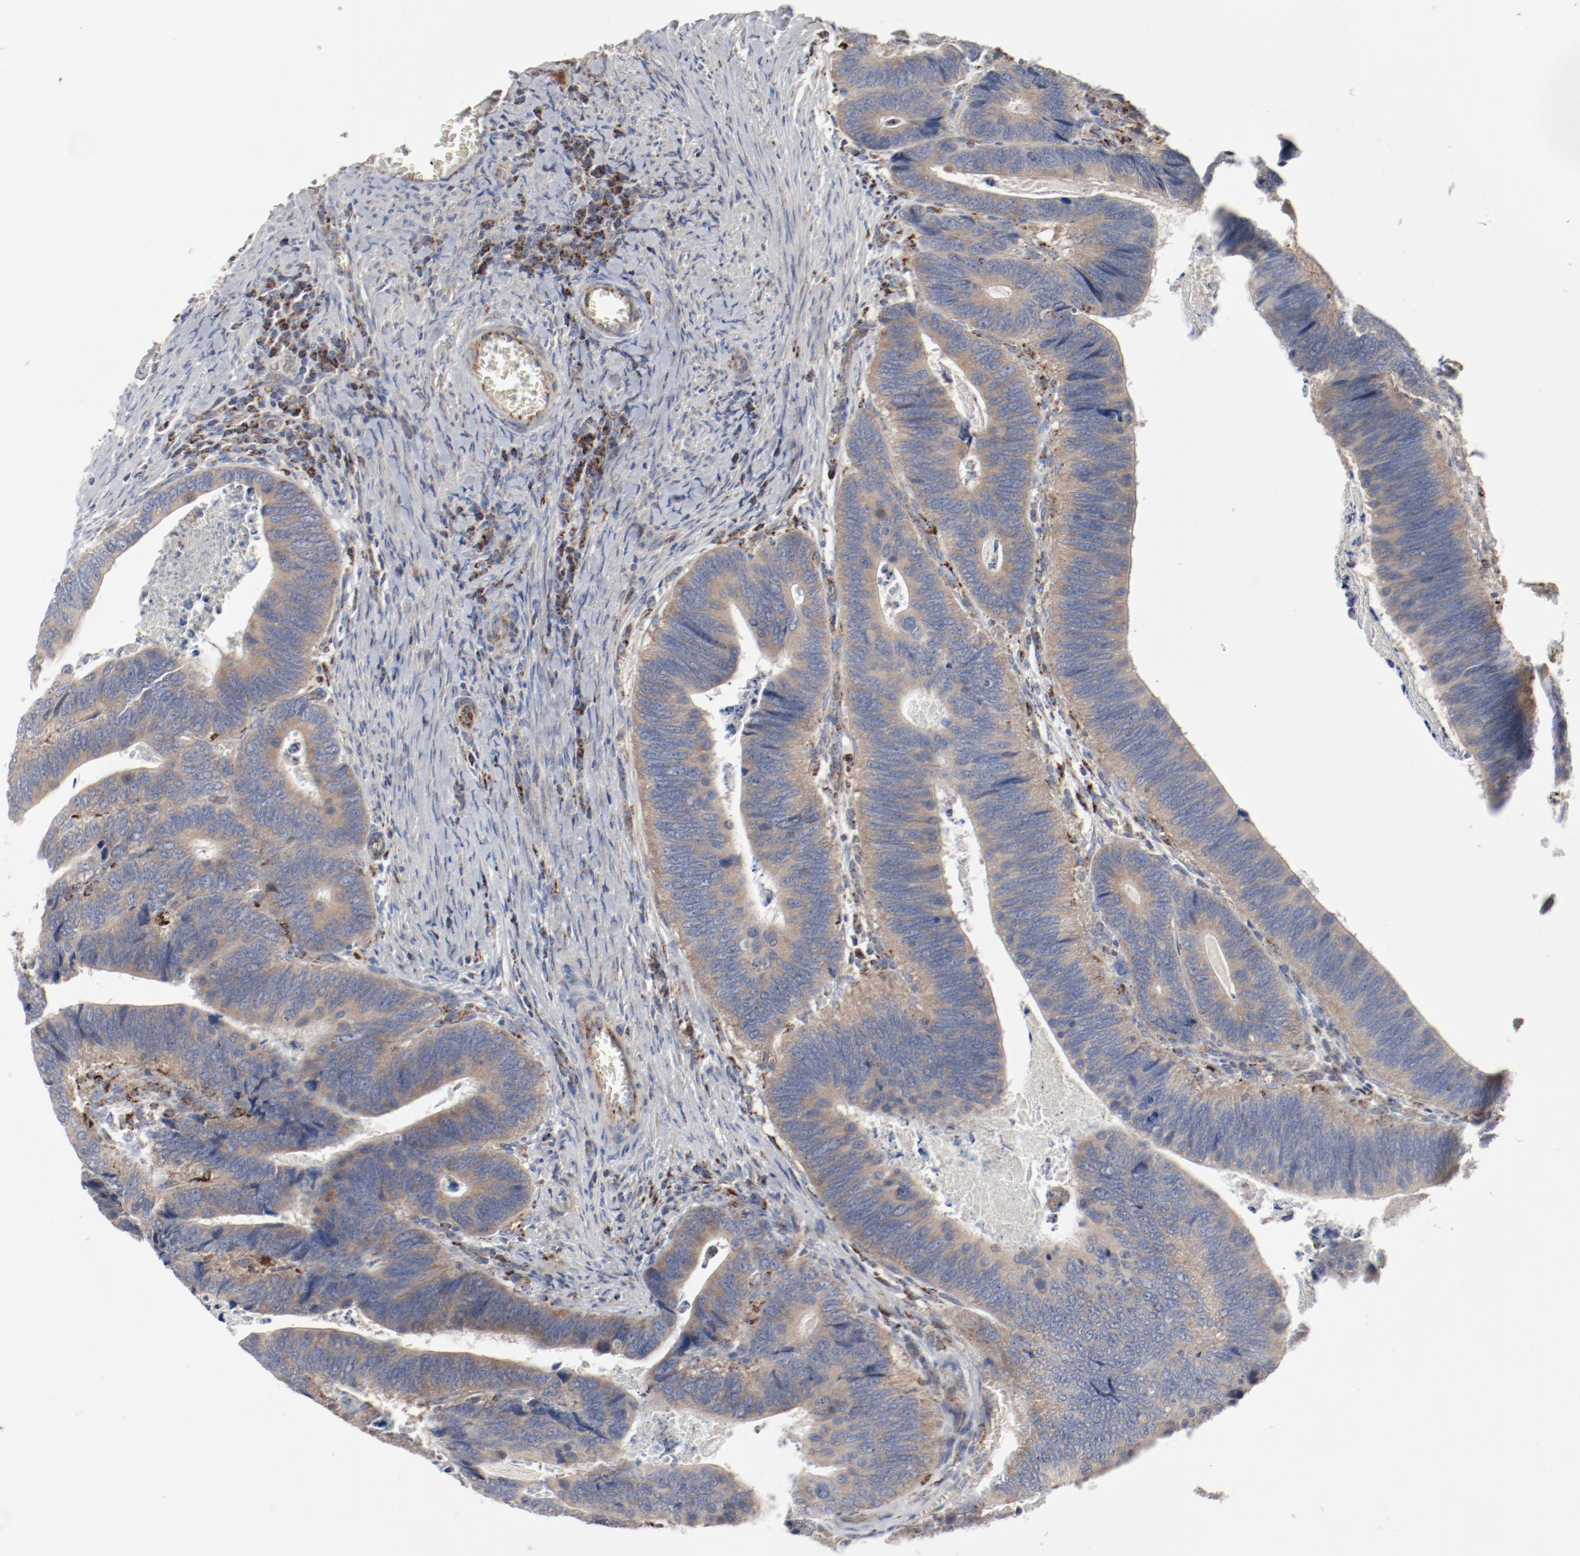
{"staining": {"intensity": "weak", "quantity": ">75%", "location": "cytoplasmic/membranous"}, "tissue": "colorectal cancer", "cell_type": "Tumor cells", "image_type": "cancer", "snomed": [{"axis": "morphology", "description": "Adenocarcinoma, NOS"}, {"axis": "topography", "description": "Colon"}], "caption": "Weak cytoplasmic/membranous staining for a protein is identified in approximately >75% of tumor cells of colorectal cancer (adenocarcinoma) using IHC.", "gene": "SETD3", "patient": {"sex": "male", "age": 72}}